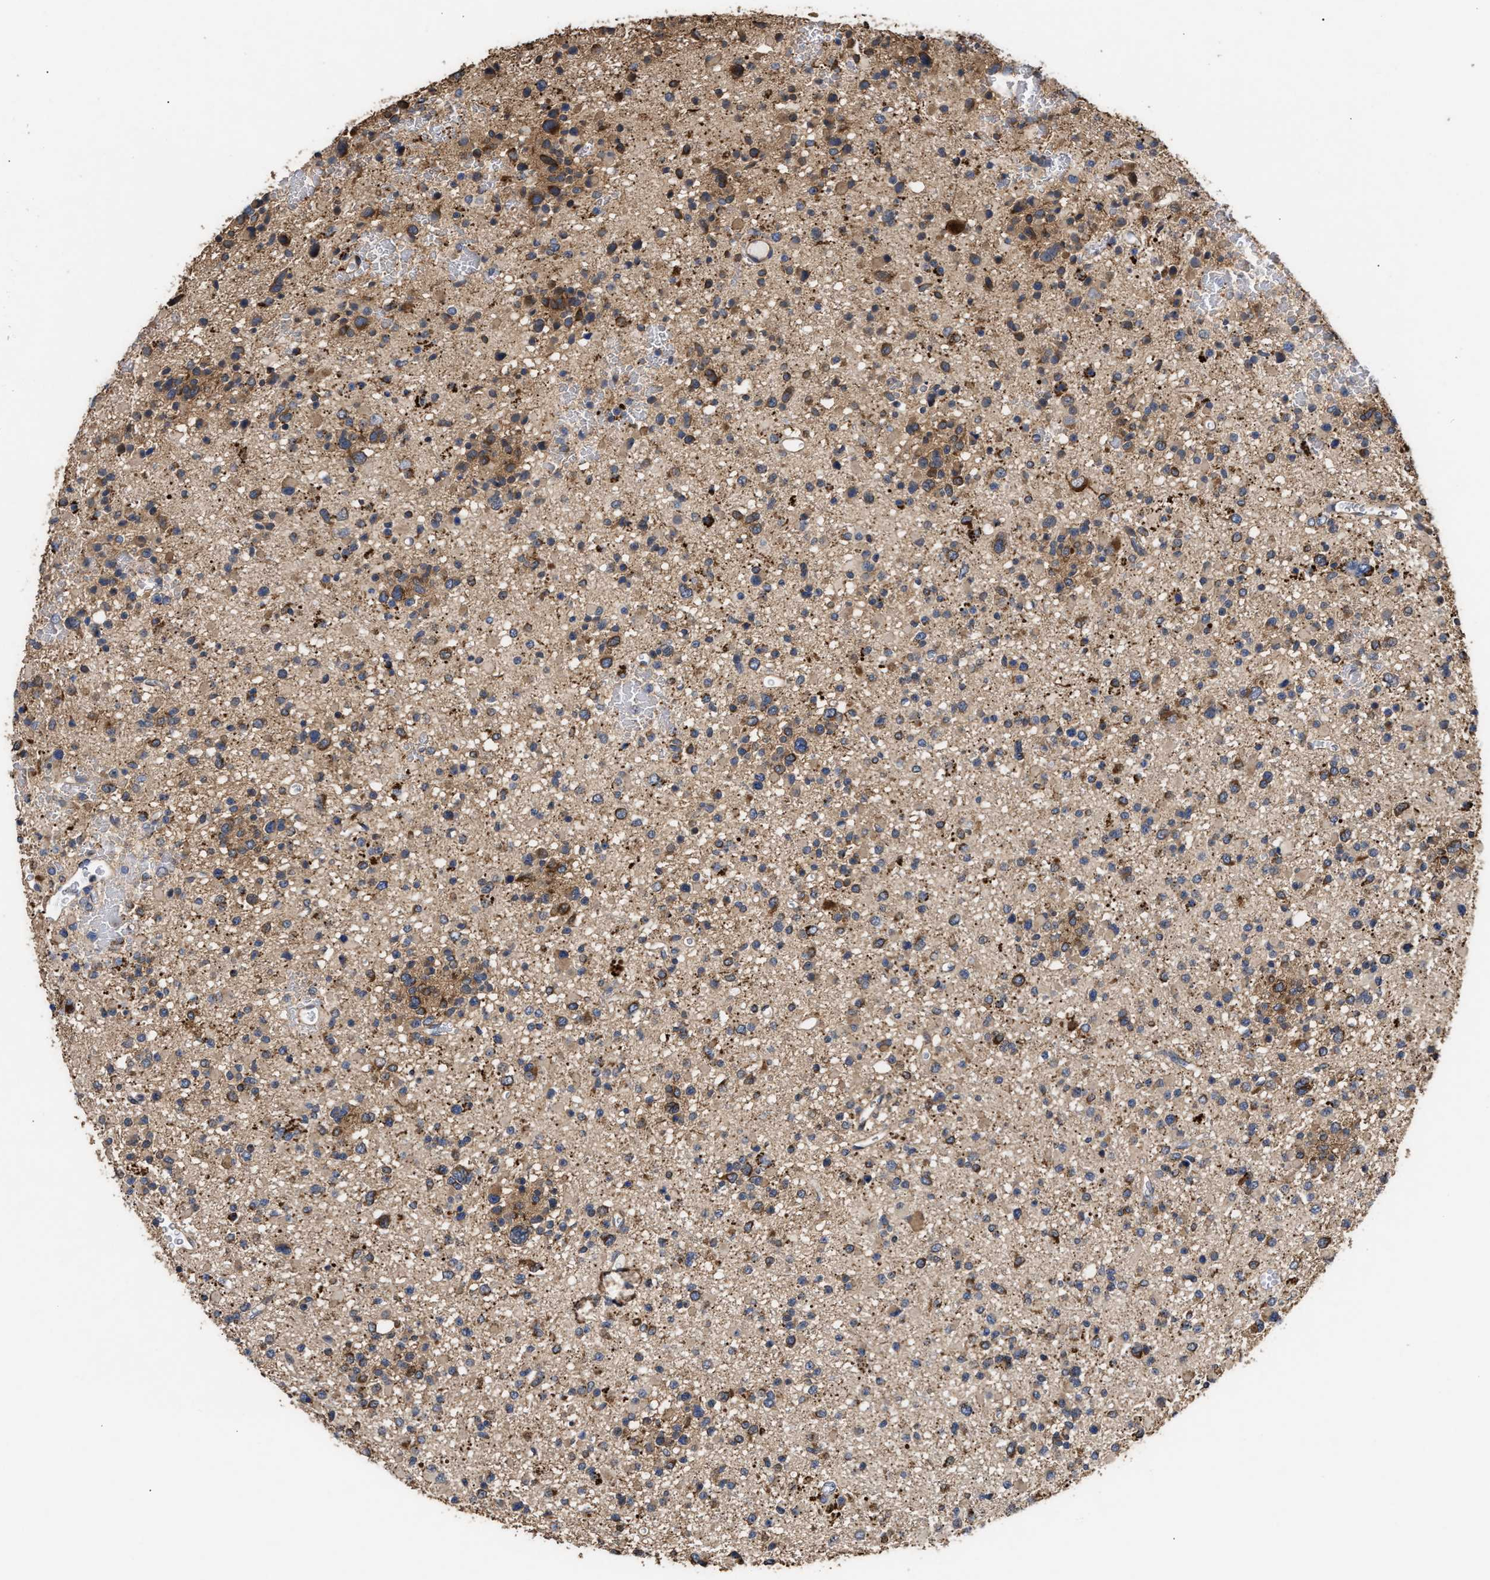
{"staining": {"intensity": "strong", "quantity": "<25%", "location": "cytoplasmic/membranous"}, "tissue": "glioma", "cell_type": "Tumor cells", "image_type": "cancer", "snomed": [{"axis": "morphology", "description": "Glioma, malignant, Low grade"}, {"axis": "topography", "description": "Brain"}], "caption": "Protein staining by immunohistochemistry reveals strong cytoplasmic/membranous staining in about <25% of tumor cells in malignant glioma (low-grade).", "gene": "GOSR1", "patient": {"sex": "female", "age": 22}}